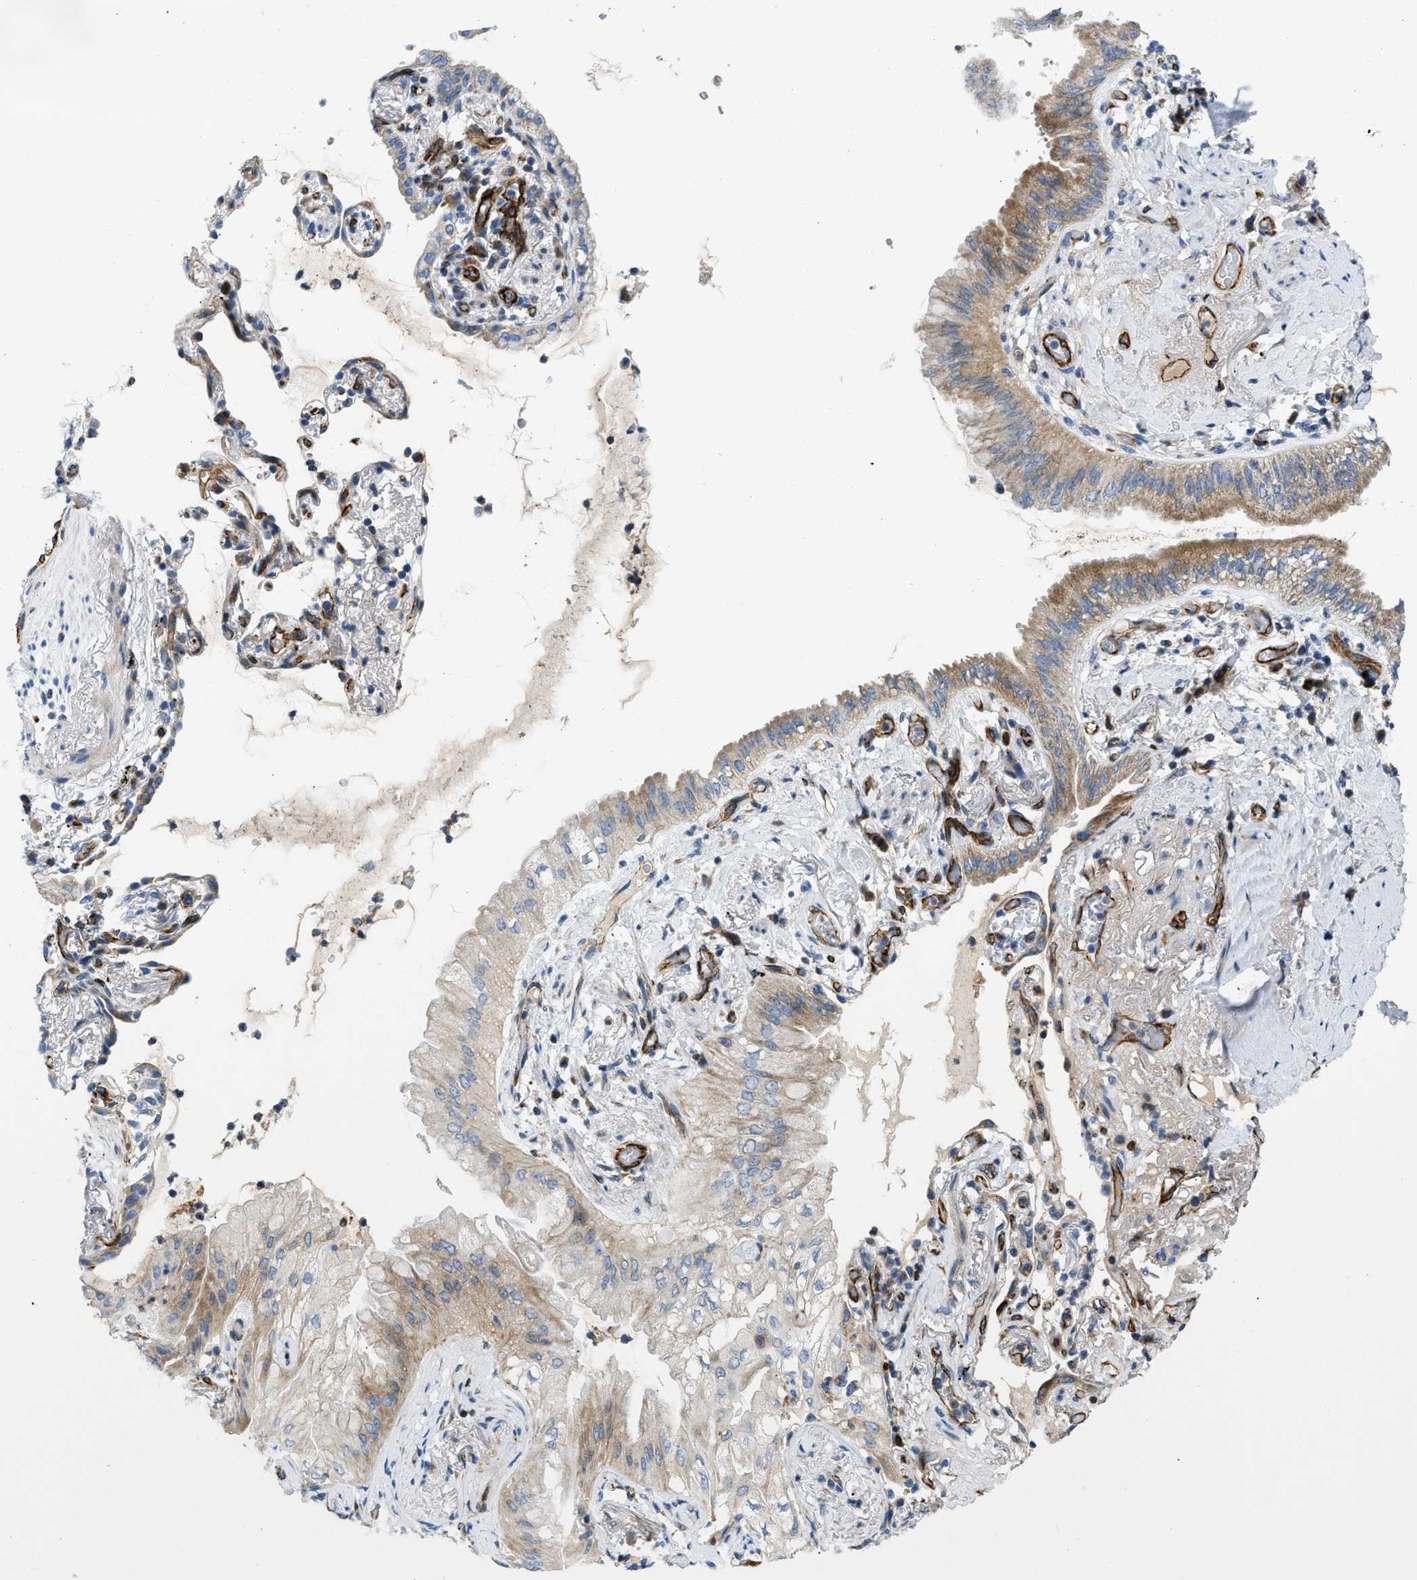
{"staining": {"intensity": "moderate", "quantity": "25%-75%", "location": "cytoplasmic/membranous"}, "tissue": "lung cancer", "cell_type": "Tumor cells", "image_type": "cancer", "snomed": [{"axis": "morphology", "description": "Normal tissue, NOS"}, {"axis": "morphology", "description": "Adenocarcinoma, NOS"}, {"axis": "topography", "description": "Bronchus"}, {"axis": "topography", "description": "Lung"}], "caption": "IHC image of neoplastic tissue: lung adenocarcinoma stained using immunohistochemistry (IHC) exhibits medium levels of moderate protein expression localized specifically in the cytoplasmic/membranous of tumor cells, appearing as a cytoplasmic/membranous brown color.", "gene": "ULK4", "patient": {"sex": "female", "age": 70}}